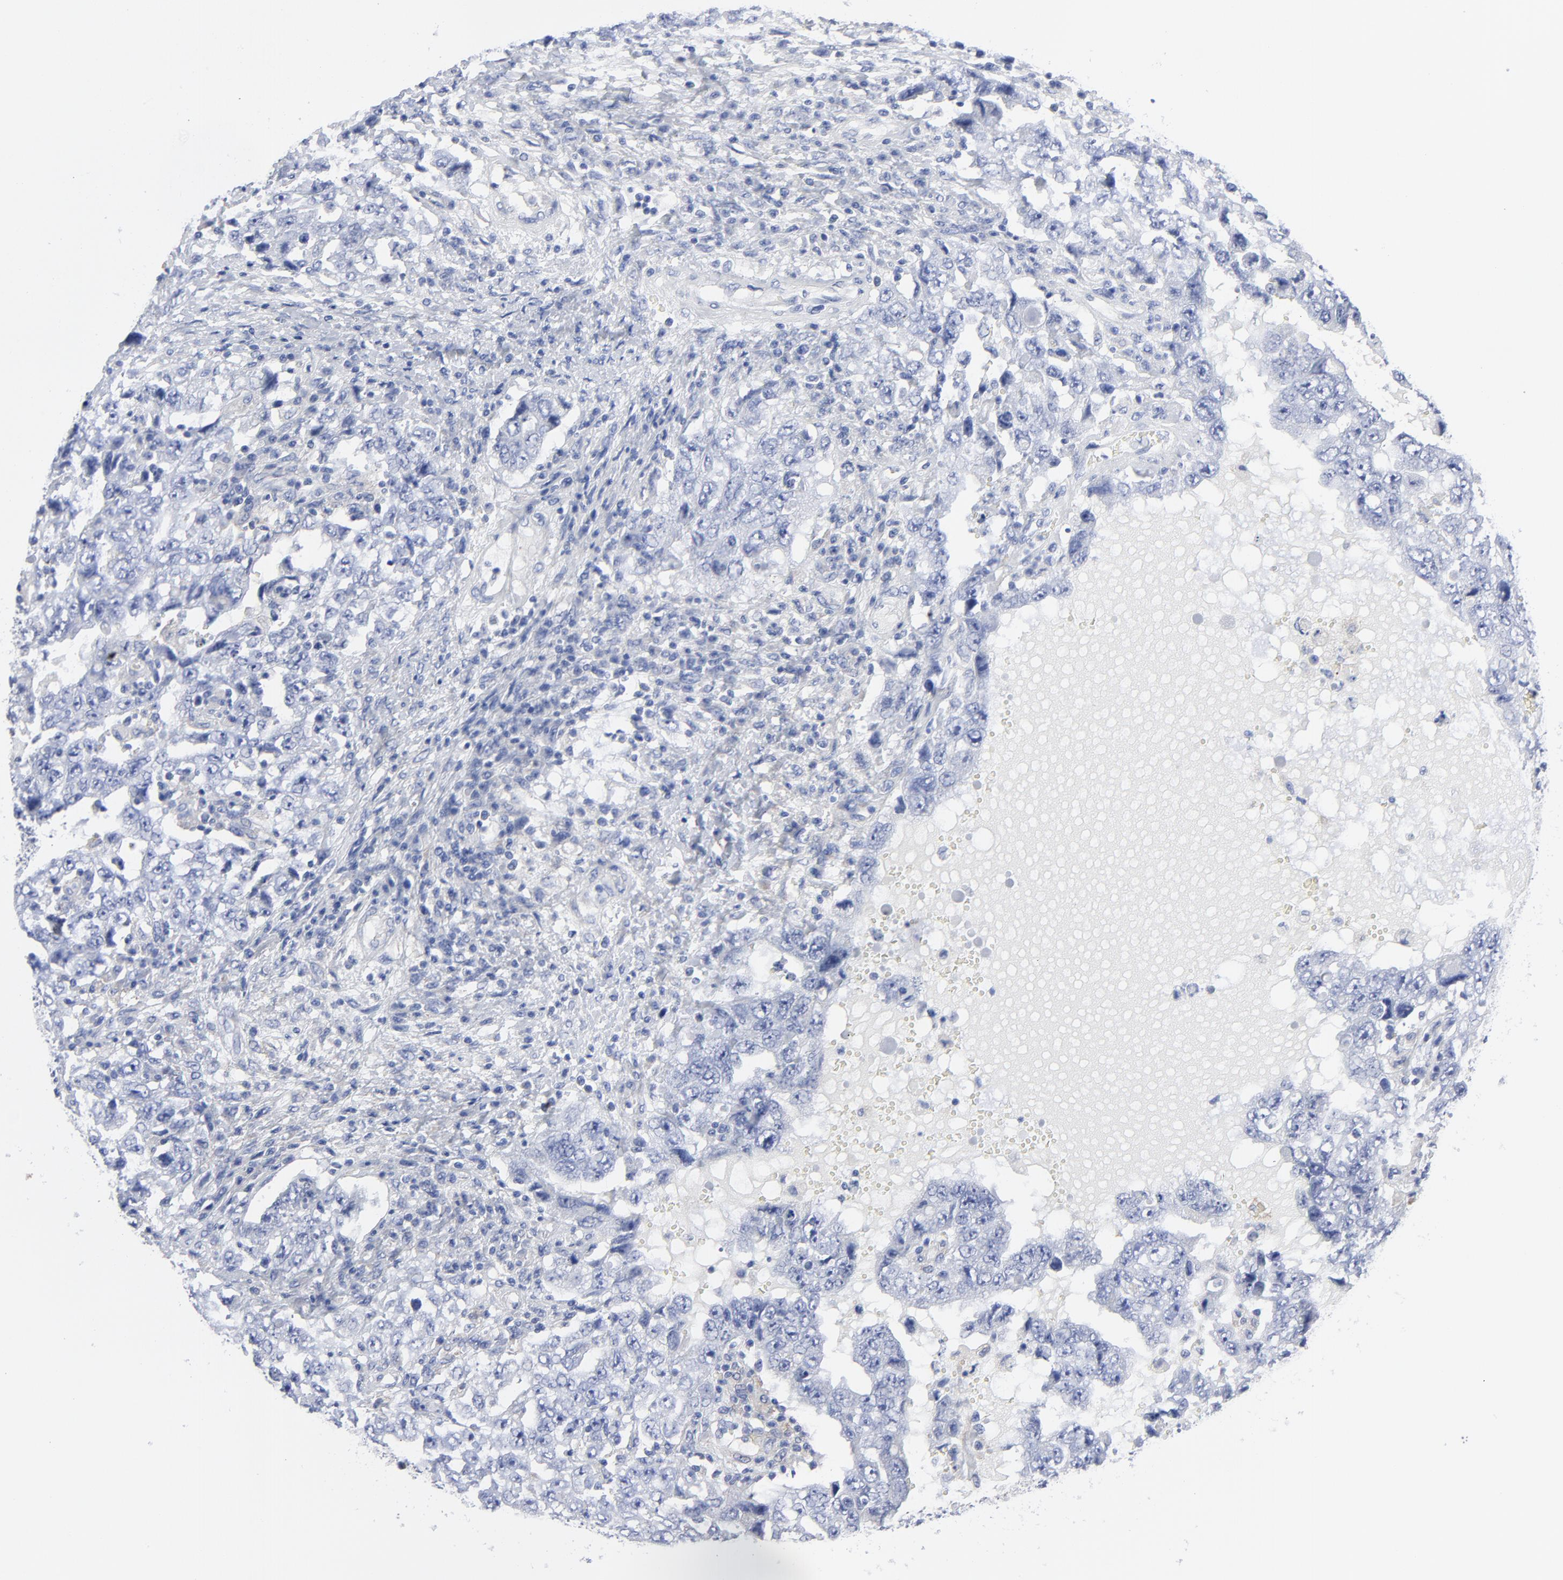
{"staining": {"intensity": "negative", "quantity": "none", "location": "none"}, "tissue": "testis cancer", "cell_type": "Tumor cells", "image_type": "cancer", "snomed": [{"axis": "morphology", "description": "Carcinoma, Embryonal, NOS"}, {"axis": "topography", "description": "Testis"}], "caption": "Tumor cells show no significant protein positivity in testis embryonal carcinoma.", "gene": "STAT2", "patient": {"sex": "male", "age": 26}}